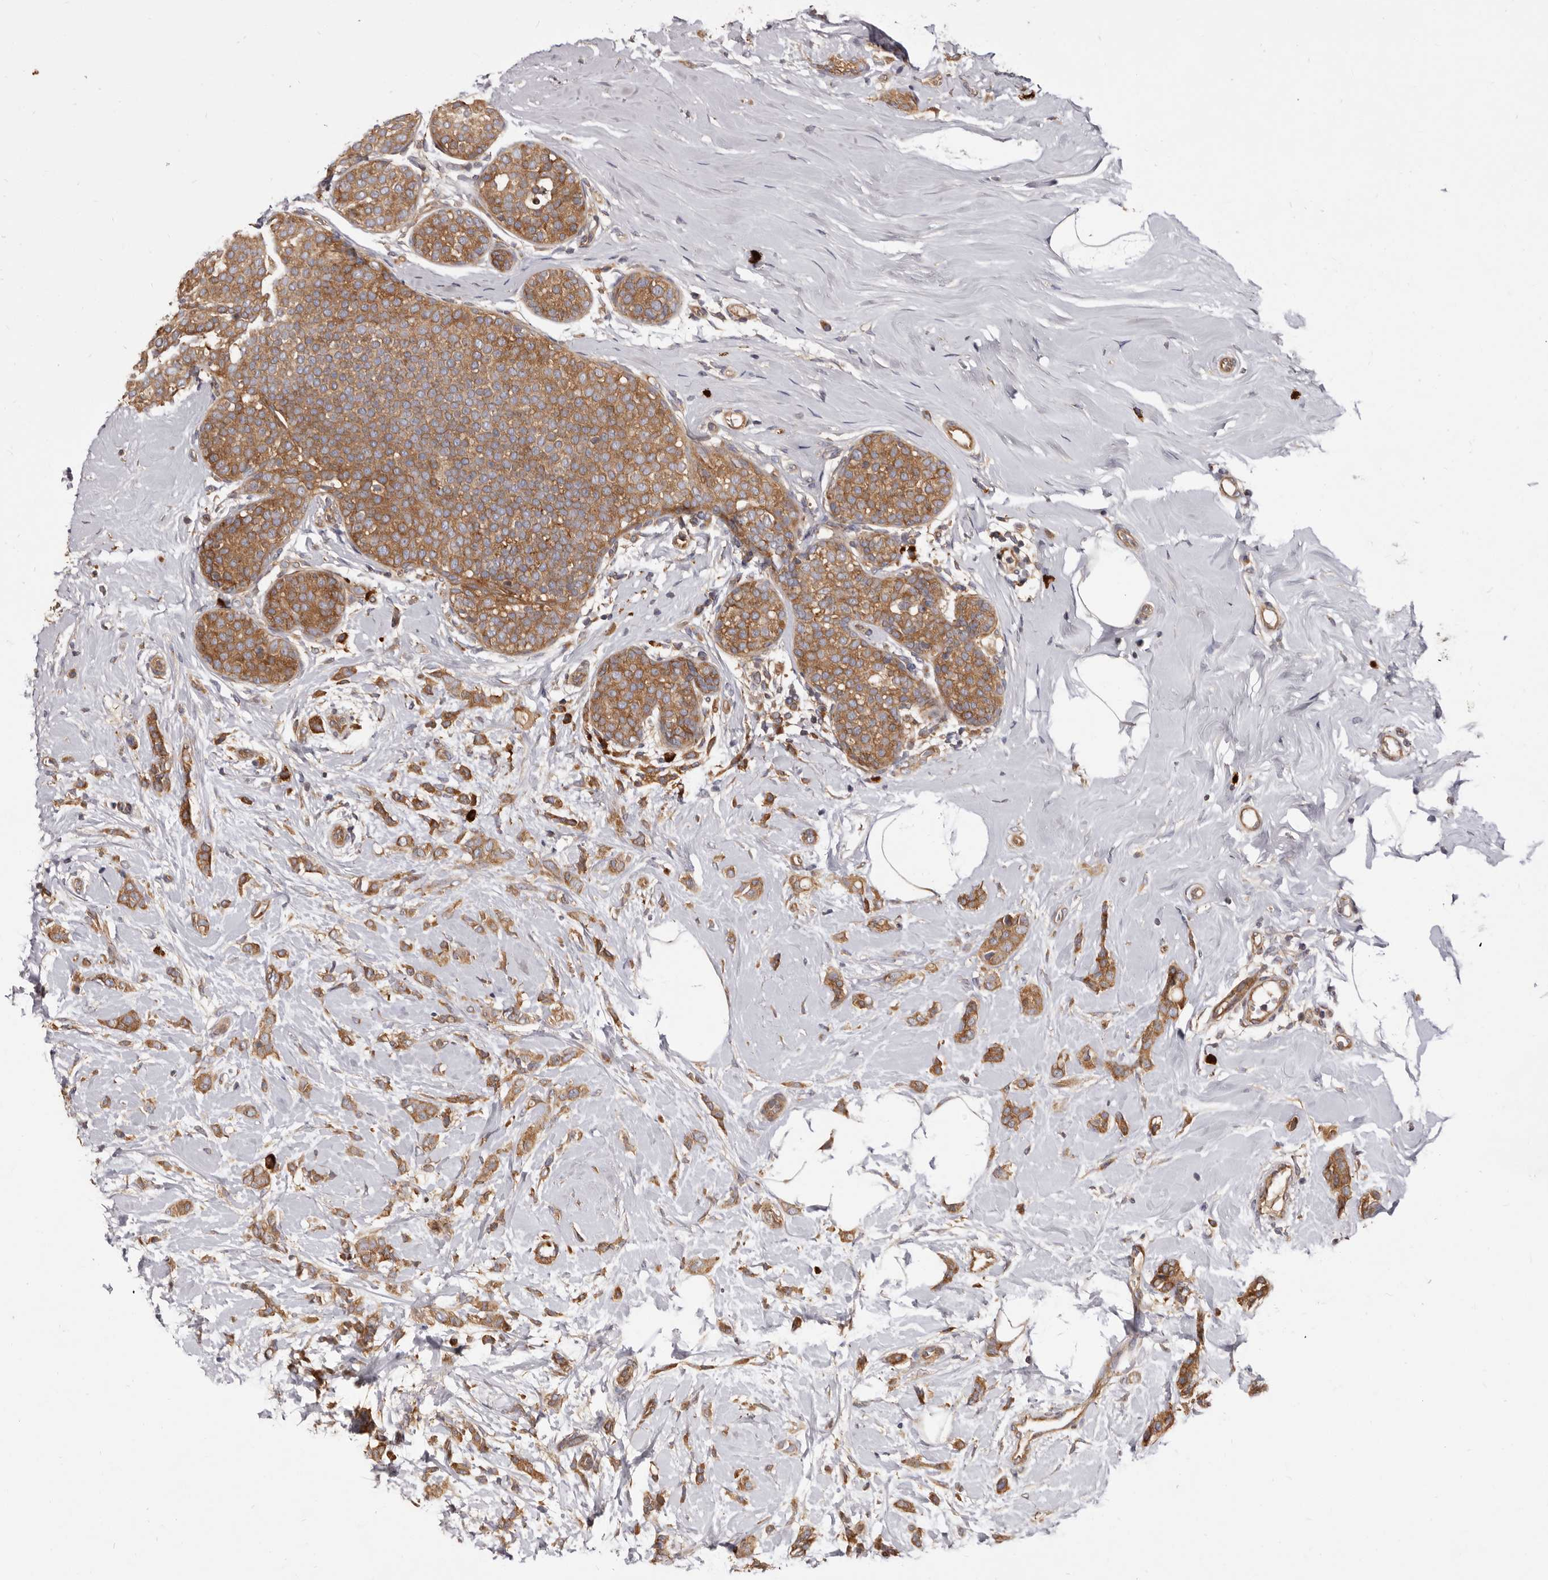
{"staining": {"intensity": "moderate", "quantity": ">75%", "location": "cytoplasmic/membranous"}, "tissue": "breast cancer", "cell_type": "Tumor cells", "image_type": "cancer", "snomed": [{"axis": "morphology", "description": "Lobular carcinoma, in situ"}, {"axis": "morphology", "description": "Lobular carcinoma"}, {"axis": "topography", "description": "Breast"}], "caption": "A brown stain highlights moderate cytoplasmic/membranous staining of a protein in breast lobular carcinoma in situ tumor cells. The staining is performed using DAB (3,3'-diaminobenzidine) brown chromogen to label protein expression. The nuclei are counter-stained blue using hematoxylin.", "gene": "ADAMTS20", "patient": {"sex": "female", "age": 41}}